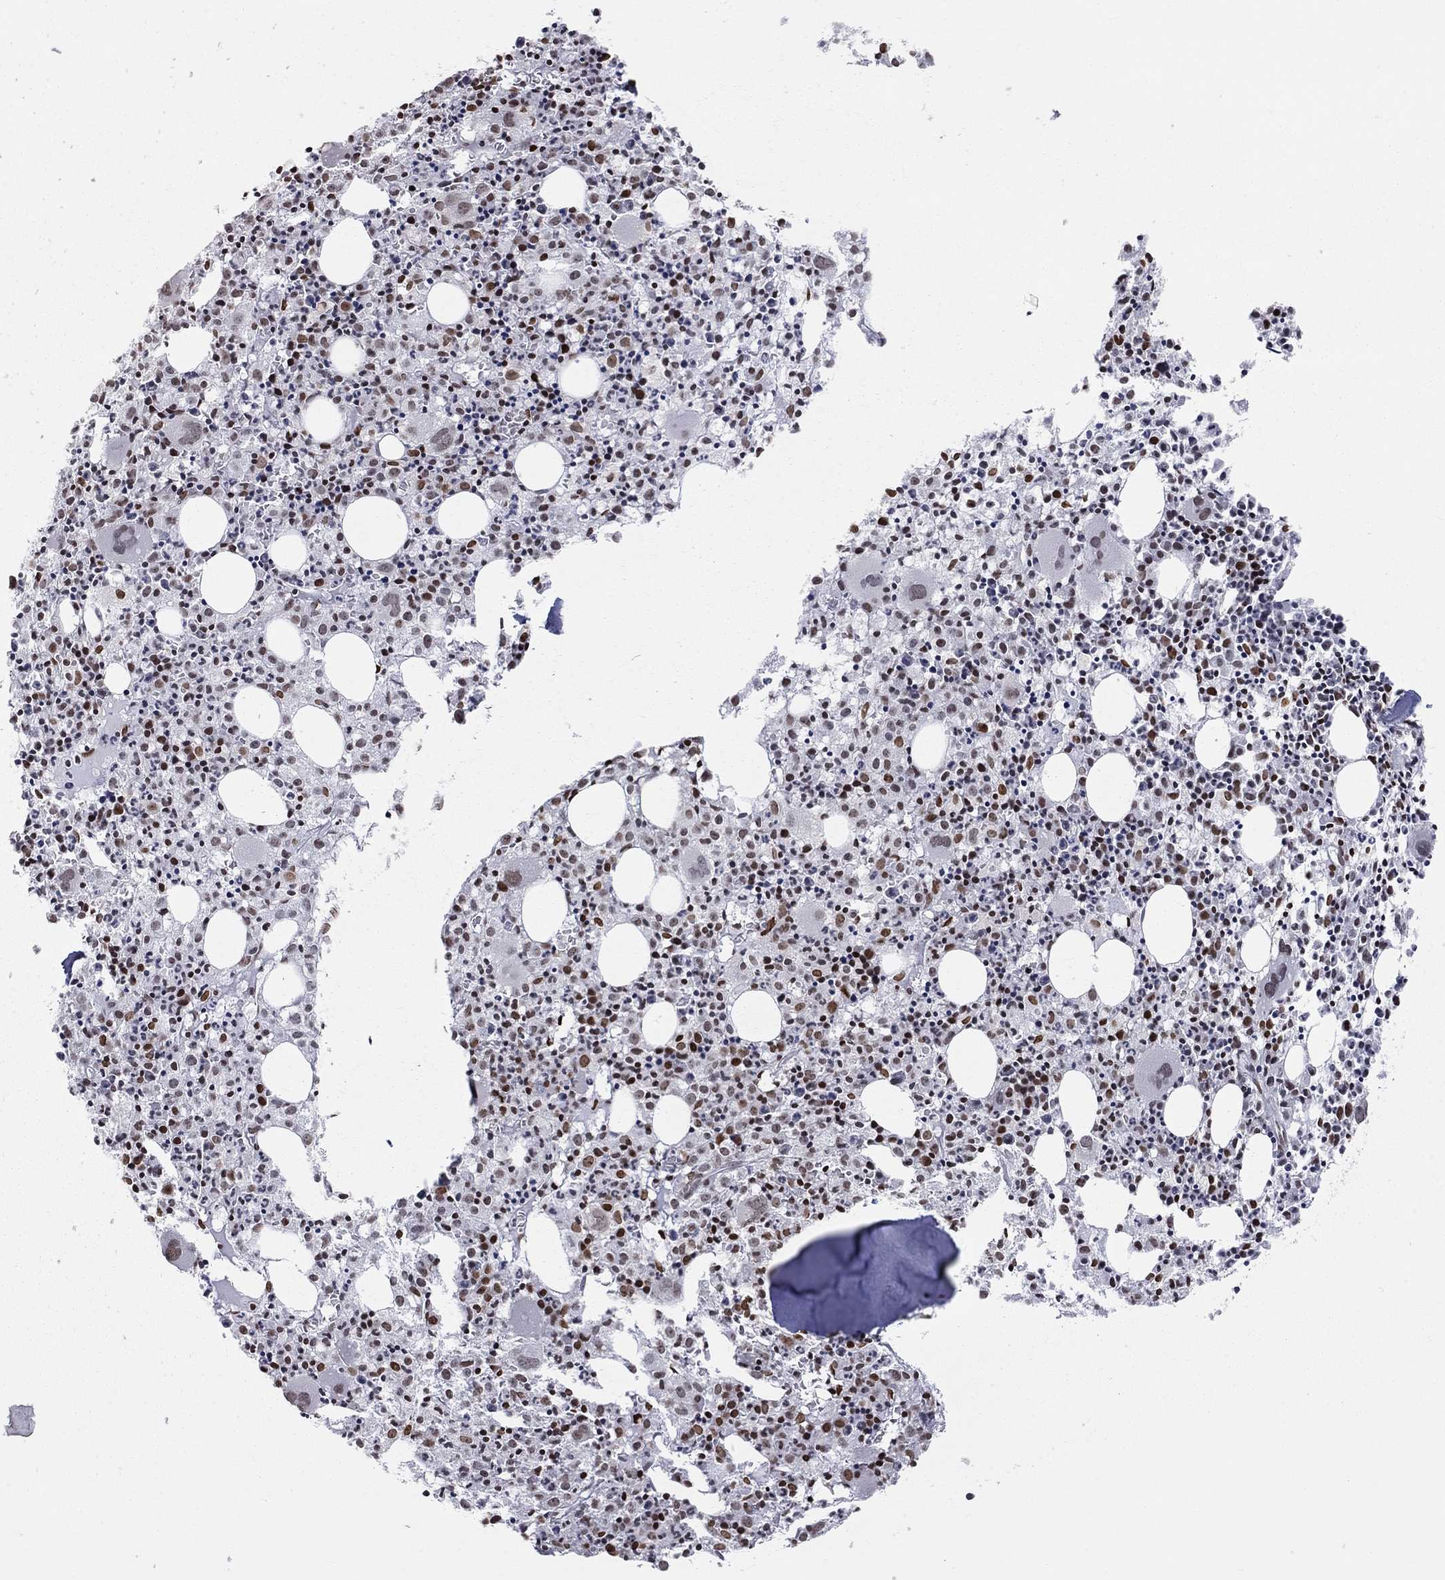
{"staining": {"intensity": "strong", "quantity": "25%-75%", "location": "nuclear"}, "tissue": "bone marrow", "cell_type": "Hematopoietic cells", "image_type": "normal", "snomed": [{"axis": "morphology", "description": "Normal tissue, NOS"}, {"axis": "morphology", "description": "Inflammation, NOS"}, {"axis": "topography", "description": "Bone marrow"}], "caption": "IHC staining of benign bone marrow, which displays high levels of strong nuclear positivity in about 25%-75% of hematopoietic cells indicating strong nuclear protein staining. The staining was performed using DAB (3,3'-diaminobenzidine) (brown) for protein detection and nuclei were counterstained in hematoxylin (blue).", "gene": "H2AX", "patient": {"sex": "male", "age": 3}}